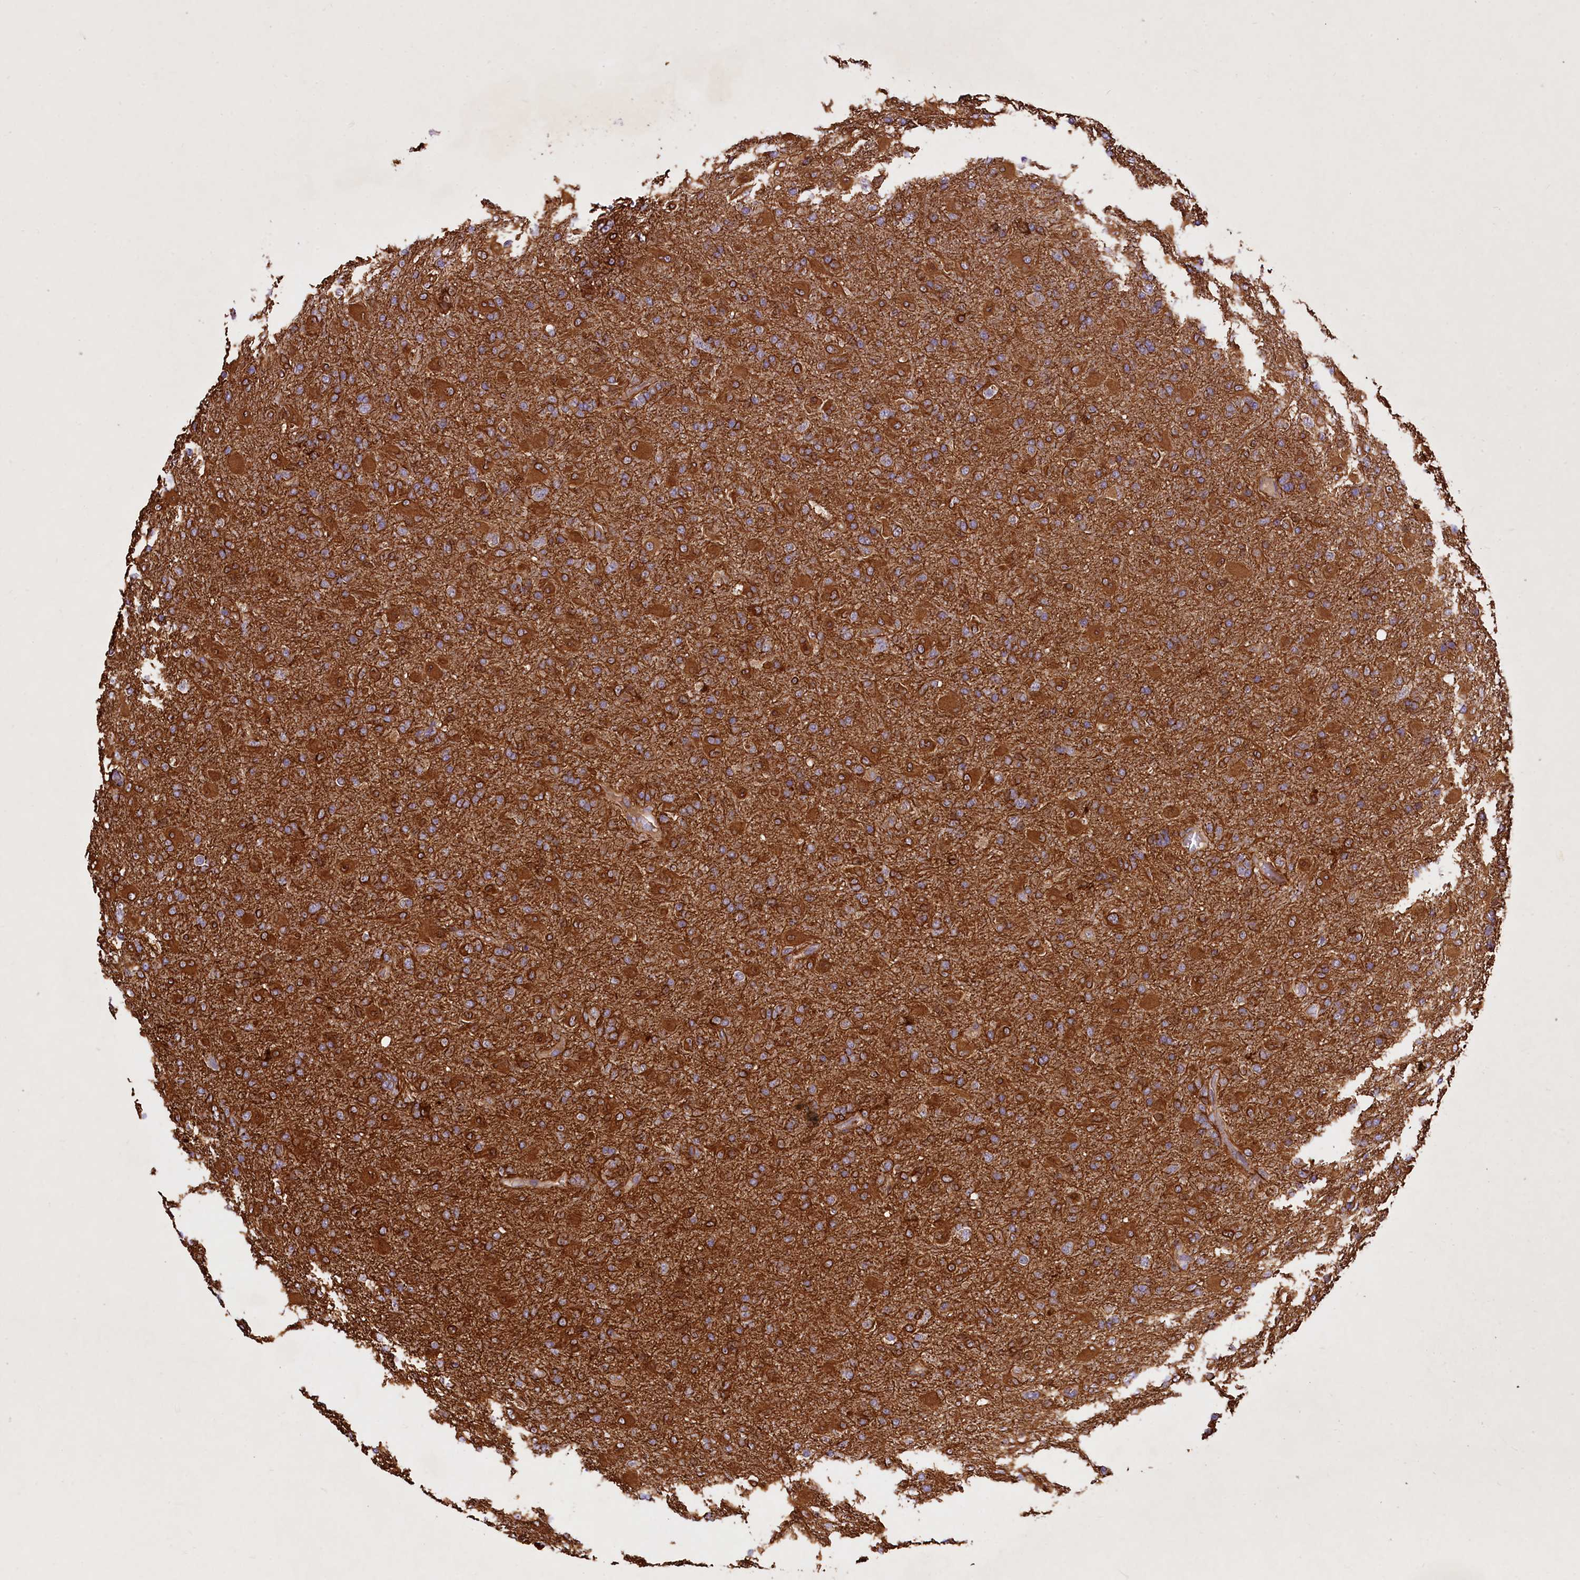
{"staining": {"intensity": "strong", "quantity": ">75%", "location": "cytoplasmic/membranous"}, "tissue": "glioma", "cell_type": "Tumor cells", "image_type": "cancer", "snomed": [{"axis": "morphology", "description": "Glioma, malignant, Low grade"}, {"axis": "topography", "description": "Brain"}], "caption": "A high amount of strong cytoplasmic/membranous expression is appreciated in approximately >75% of tumor cells in malignant glioma (low-grade) tissue. Nuclei are stained in blue.", "gene": "RARS2", "patient": {"sex": "male", "age": 65}}